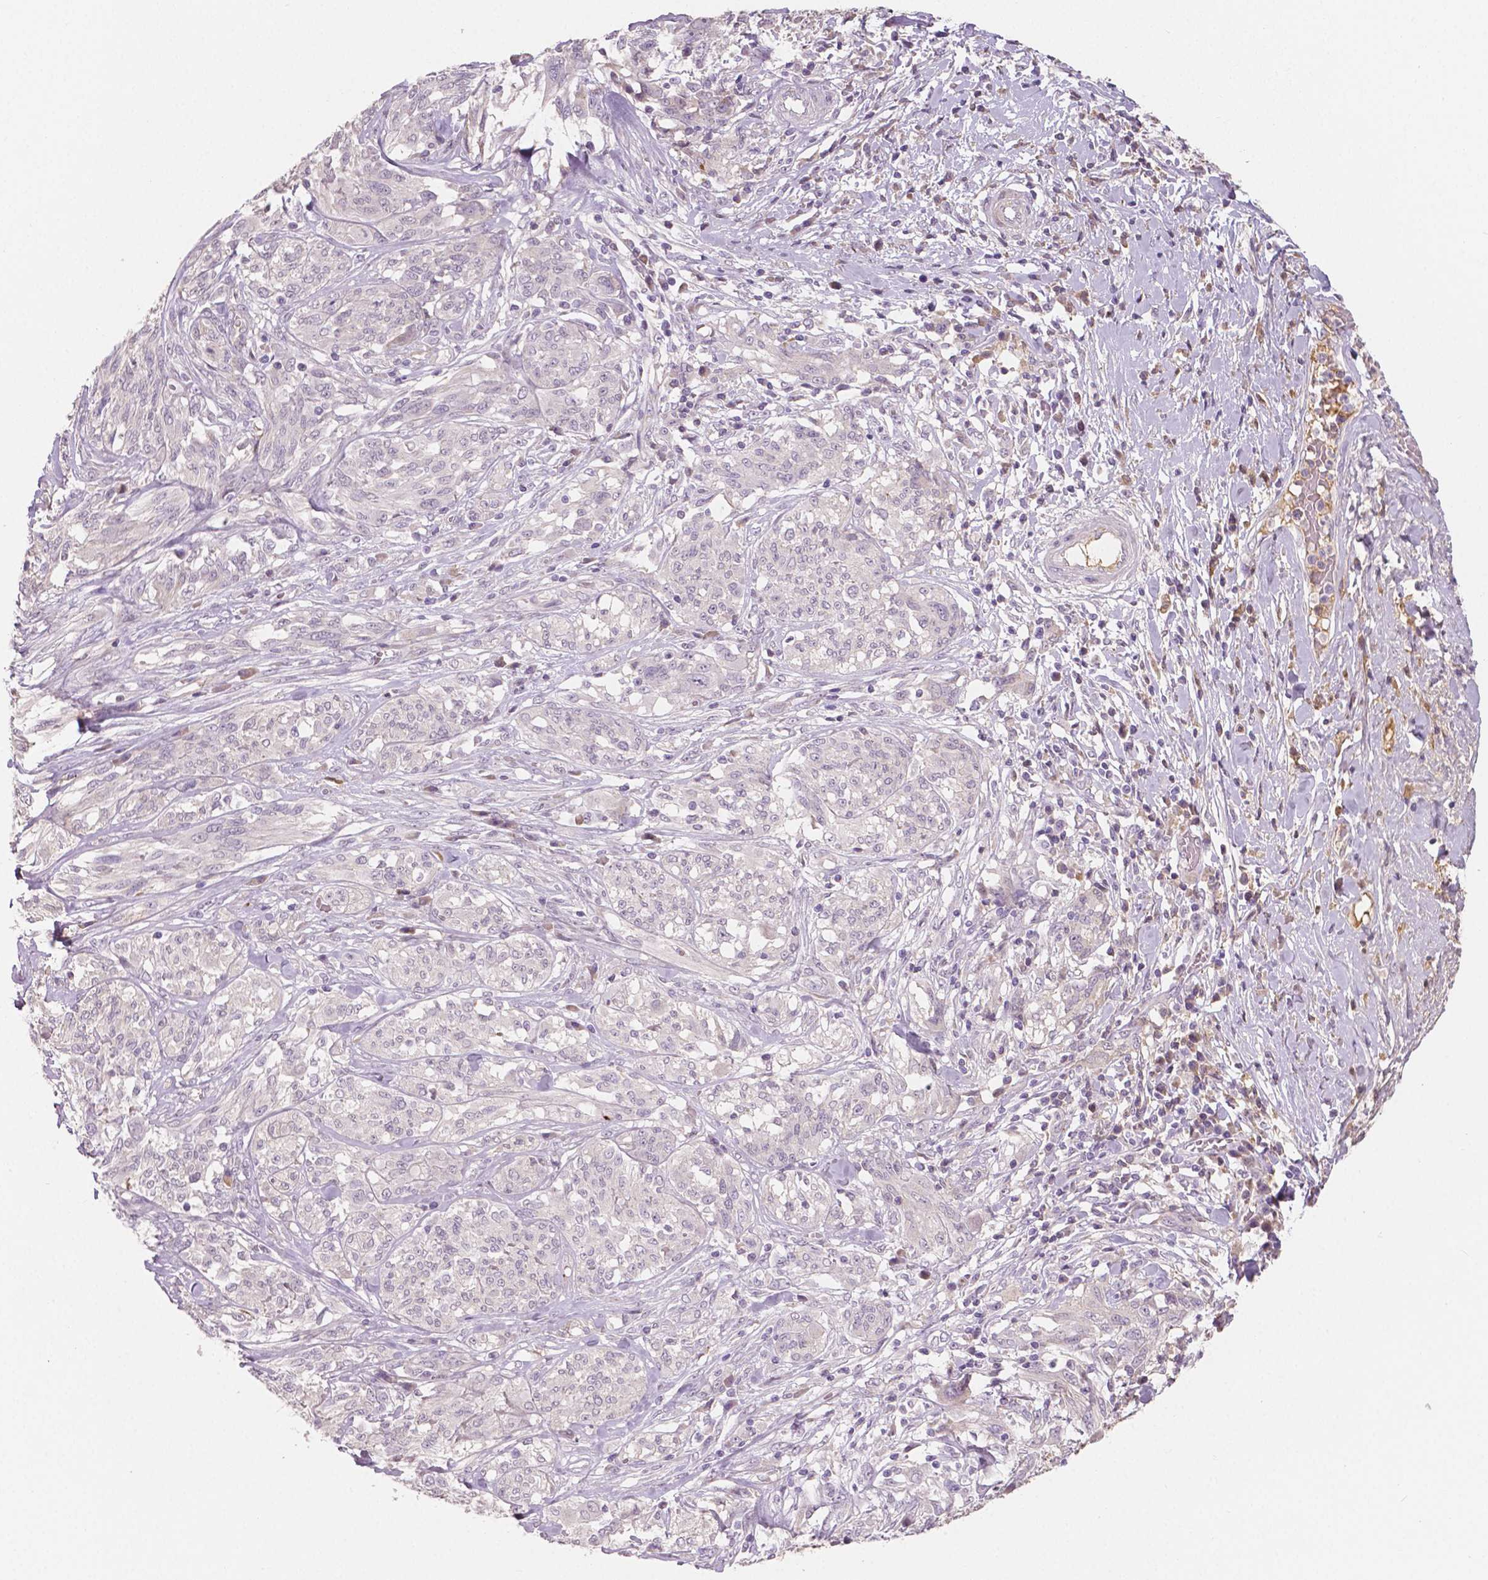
{"staining": {"intensity": "negative", "quantity": "none", "location": "none"}, "tissue": "melanoma", "cell_type": "Tumor cells", "image_type": "cancer", "snomed": [{"axis": "morphology", "description": "Malignant melanoma, NOS"}, {"axis": "topography", "description": "Skin"}], "caption": "This is an IHC micrograph of melanoma. There is no staining in tumor cells.", "gene": "APOA4", "patient": {"sex": "female", "age": 91}}